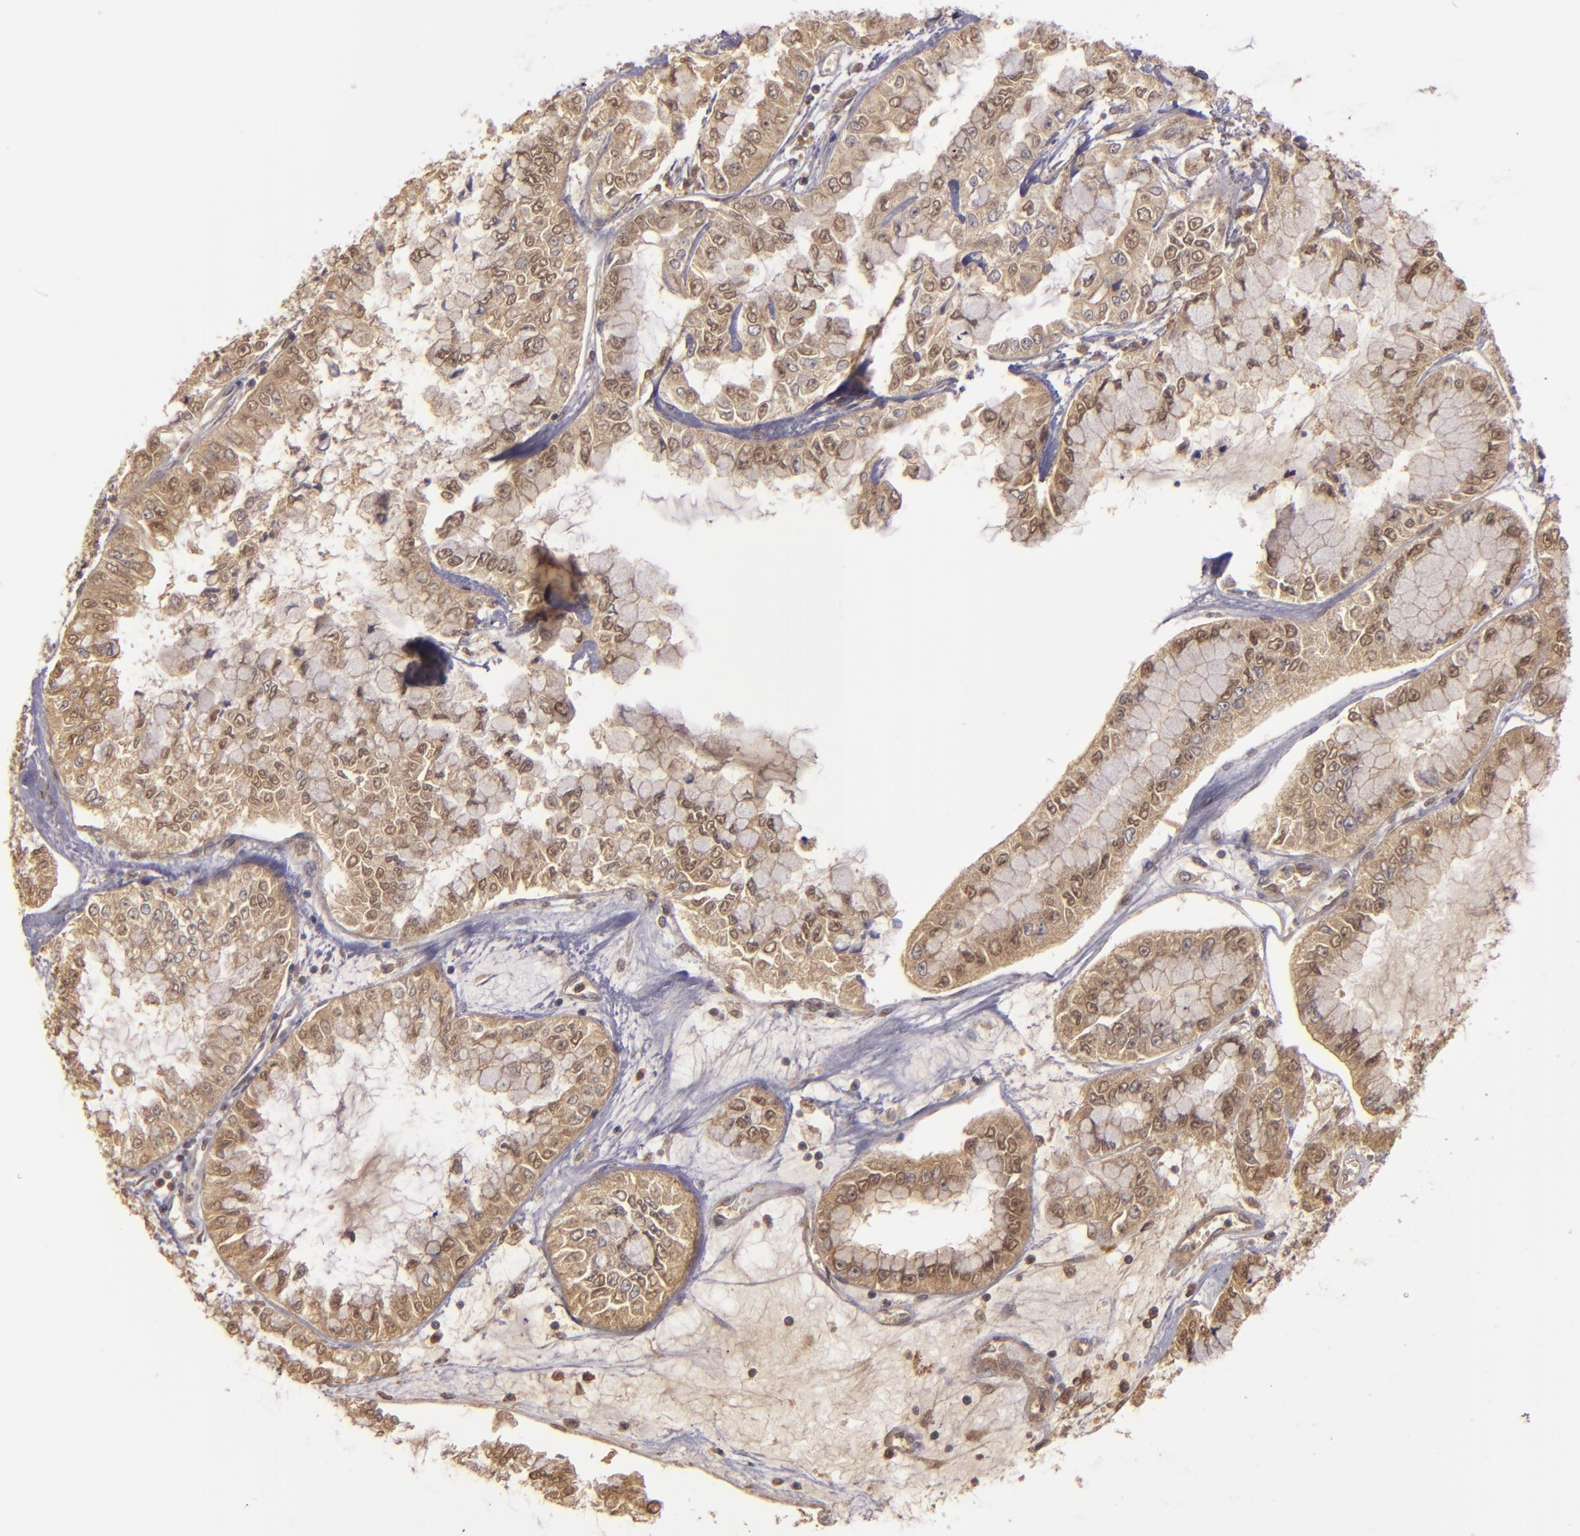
{"staining": {"intensity": "moderate", "quantity": ">75%", "location": "cytoplasmic/membranous,nuclear"}, "tissue": "liver cancer", "cell_type": "Tumor cells", "image_type": "cancer", "snomed": [{"axis": "morphology", "description": "Cholangiocarcinoma"}, {"axis": "topography", "description": "Liver"}], "caption": "Brown immunohistochemical staining in human cholangiocarcinoma (liver) shows moderate cytoplasmic/membranous and nuclear expression in approximately >75% of tumor cells. Ihc stains the protein in brown and the nuclei are stained blue.", "gene": "LRG1", "patient": {"sex": "female", "age": 79}}